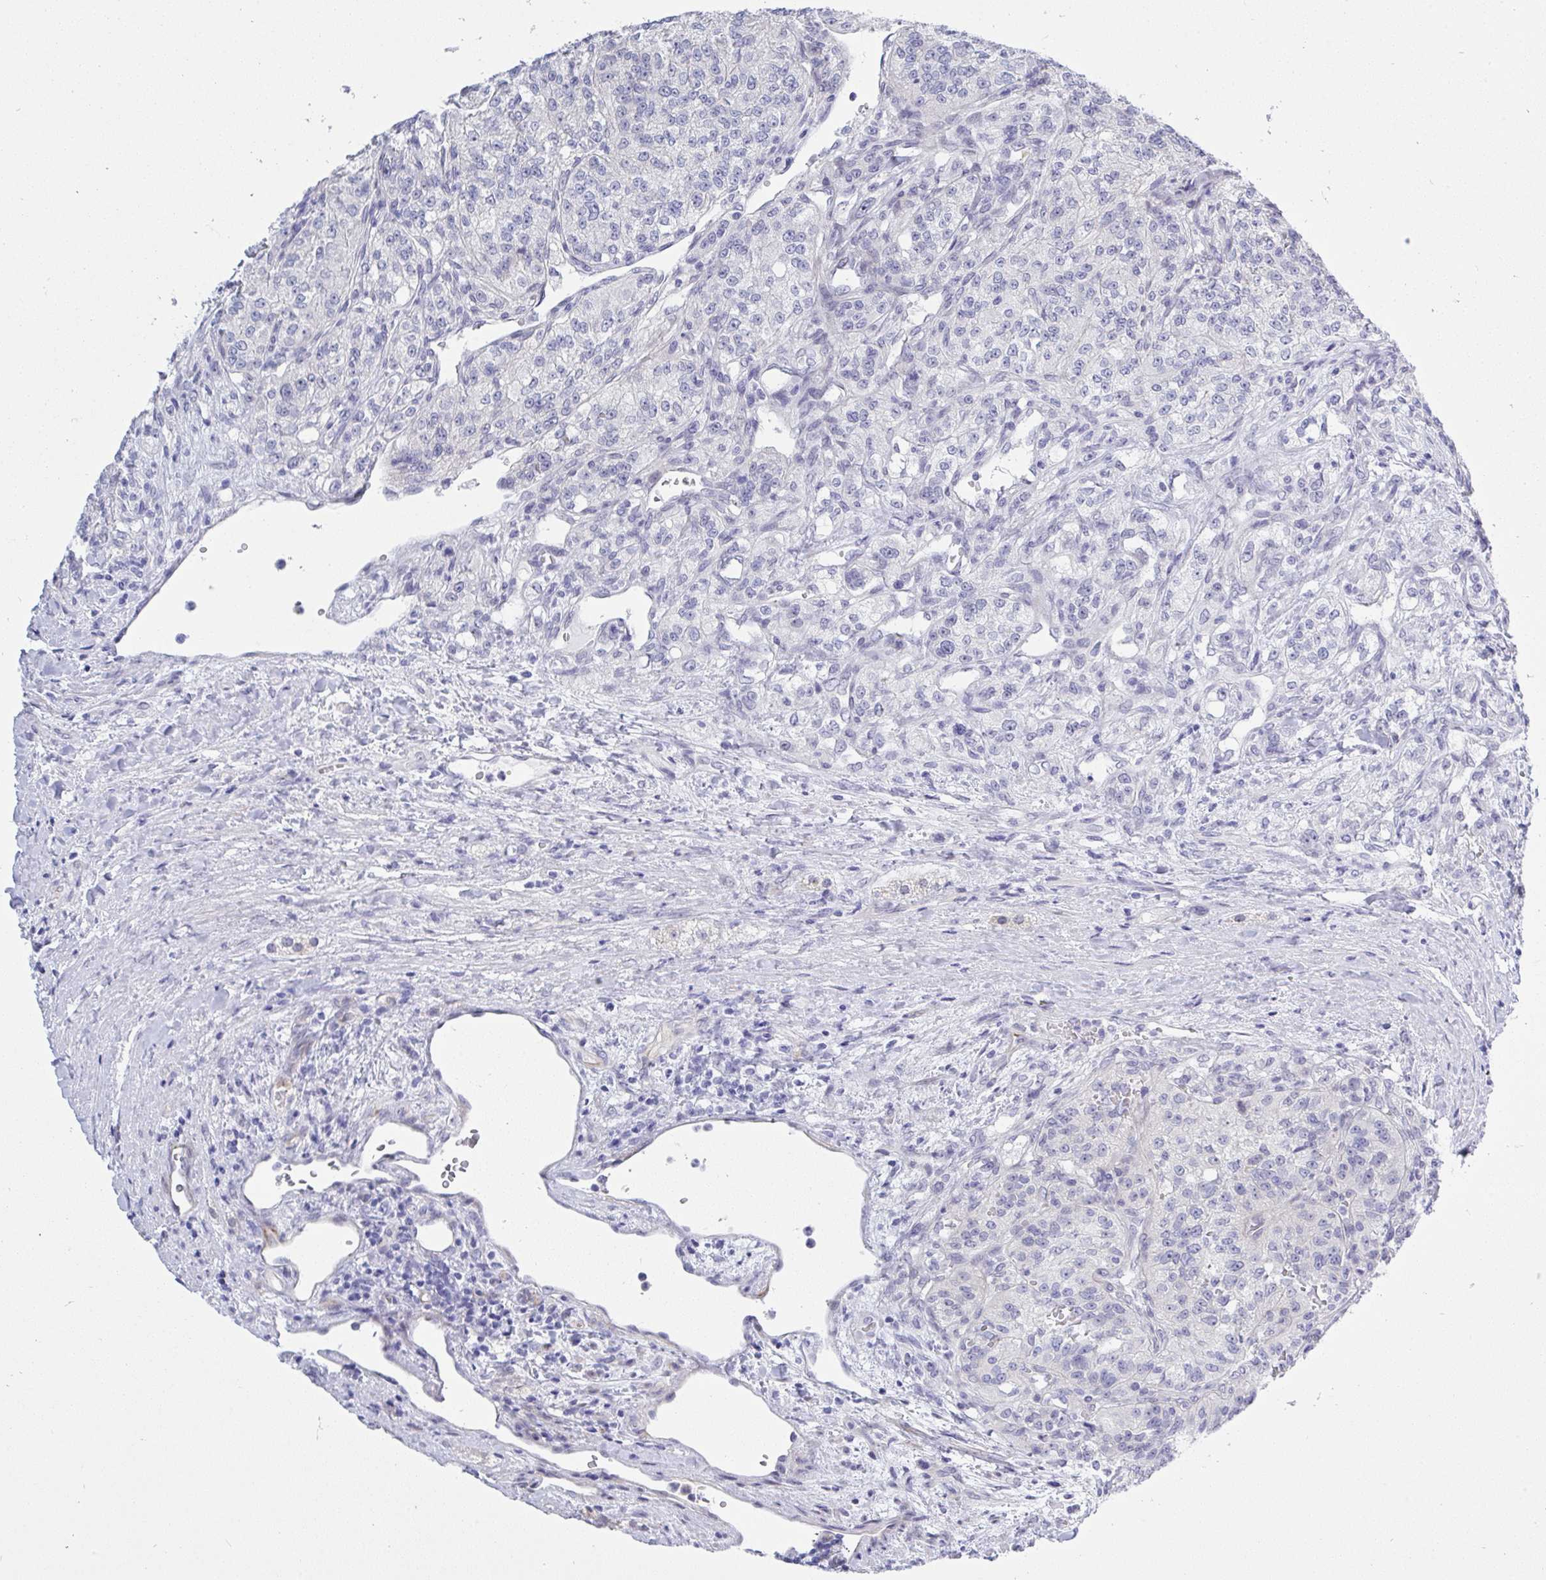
{"staining": {"intensity": "negative", "quantity": "none", "location": "none"}, "tissue": "renal cancer", "cell_type": "Tumor cells", "image_type": "cancer", "snomed": [{"axis": "morphology", "description": "Adenocarcinoma, NOS"}, {"axis": "topography", "description": "Kidney"}], "caption": "The immunohistochemistry photomicrograph has no significant staining in tumor cells of adenocarcinoma (renal) tissue. The staining was performed using DAB to visualize the protein expression in brown, while the nuclei were stained in blue with hematoxylin (Magnification: 20x).", "gene": "MFSD4A", "patient": {"sex": "female", "age": 63}}